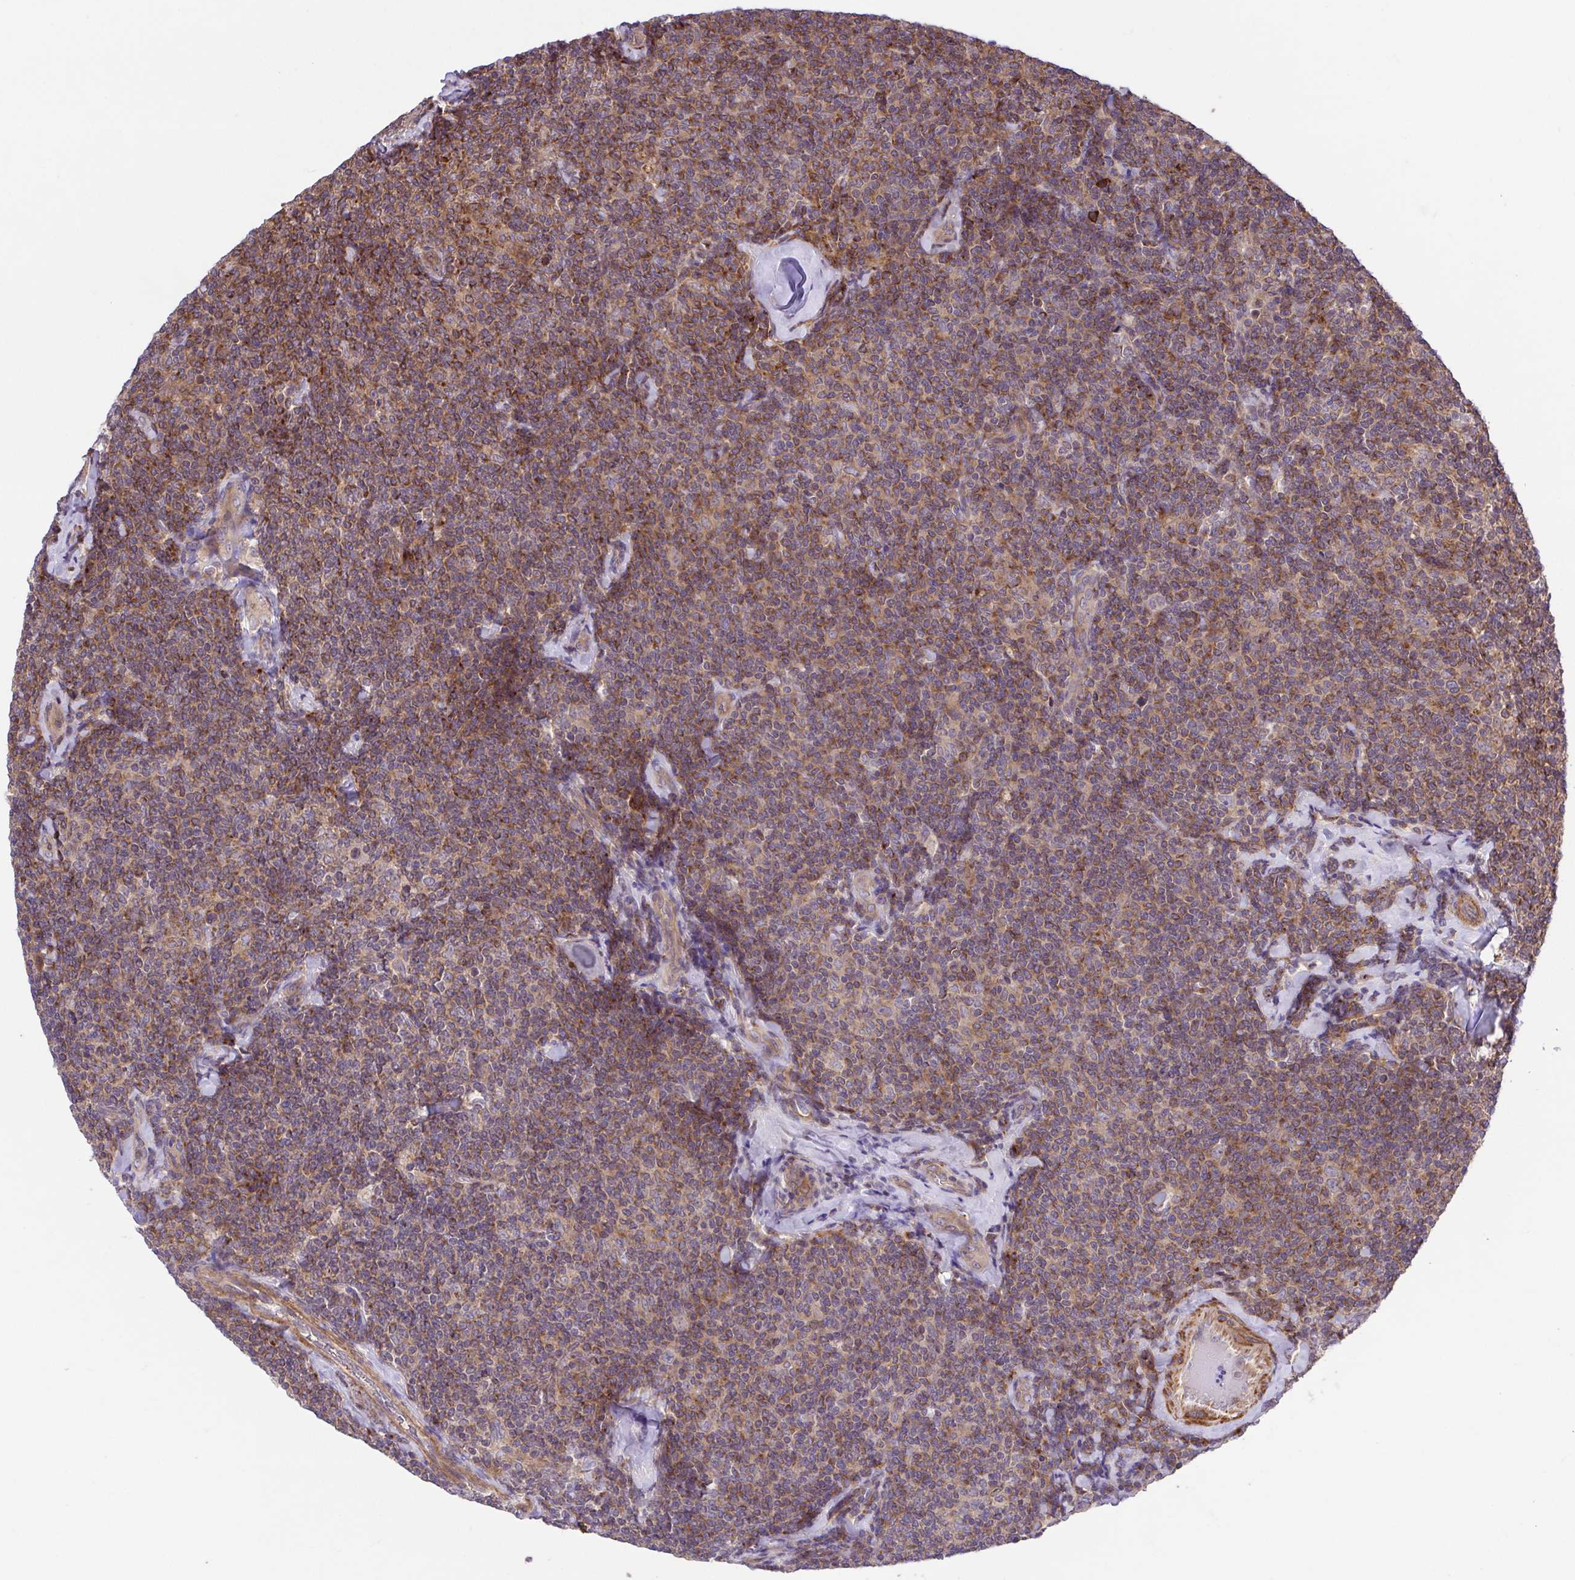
{"staining": {"intensity": "moderate", "quantity": ">75%", "location": "cytoplasmic/membranous"}, "tissue": "lymphoma", "cell_type": "Tumor cells", "image_type": "cancer", "snomed": [{"axis": "morphology", "description": "Malignant lymphoma, non-Hodgkin's type, Low grade"}, {"axis": "topography", "description": "Lymph node"}], "caption": "Immunohistochemistry (DAB) staining of malignant lymphoma, non-Hodgkin's type (low-grade) displays moderate cytoplasmic/membranous protein staining in about >75% of tumor cells.", "gene": "IDE", "patient": {"sex": "female", "age": 56}}